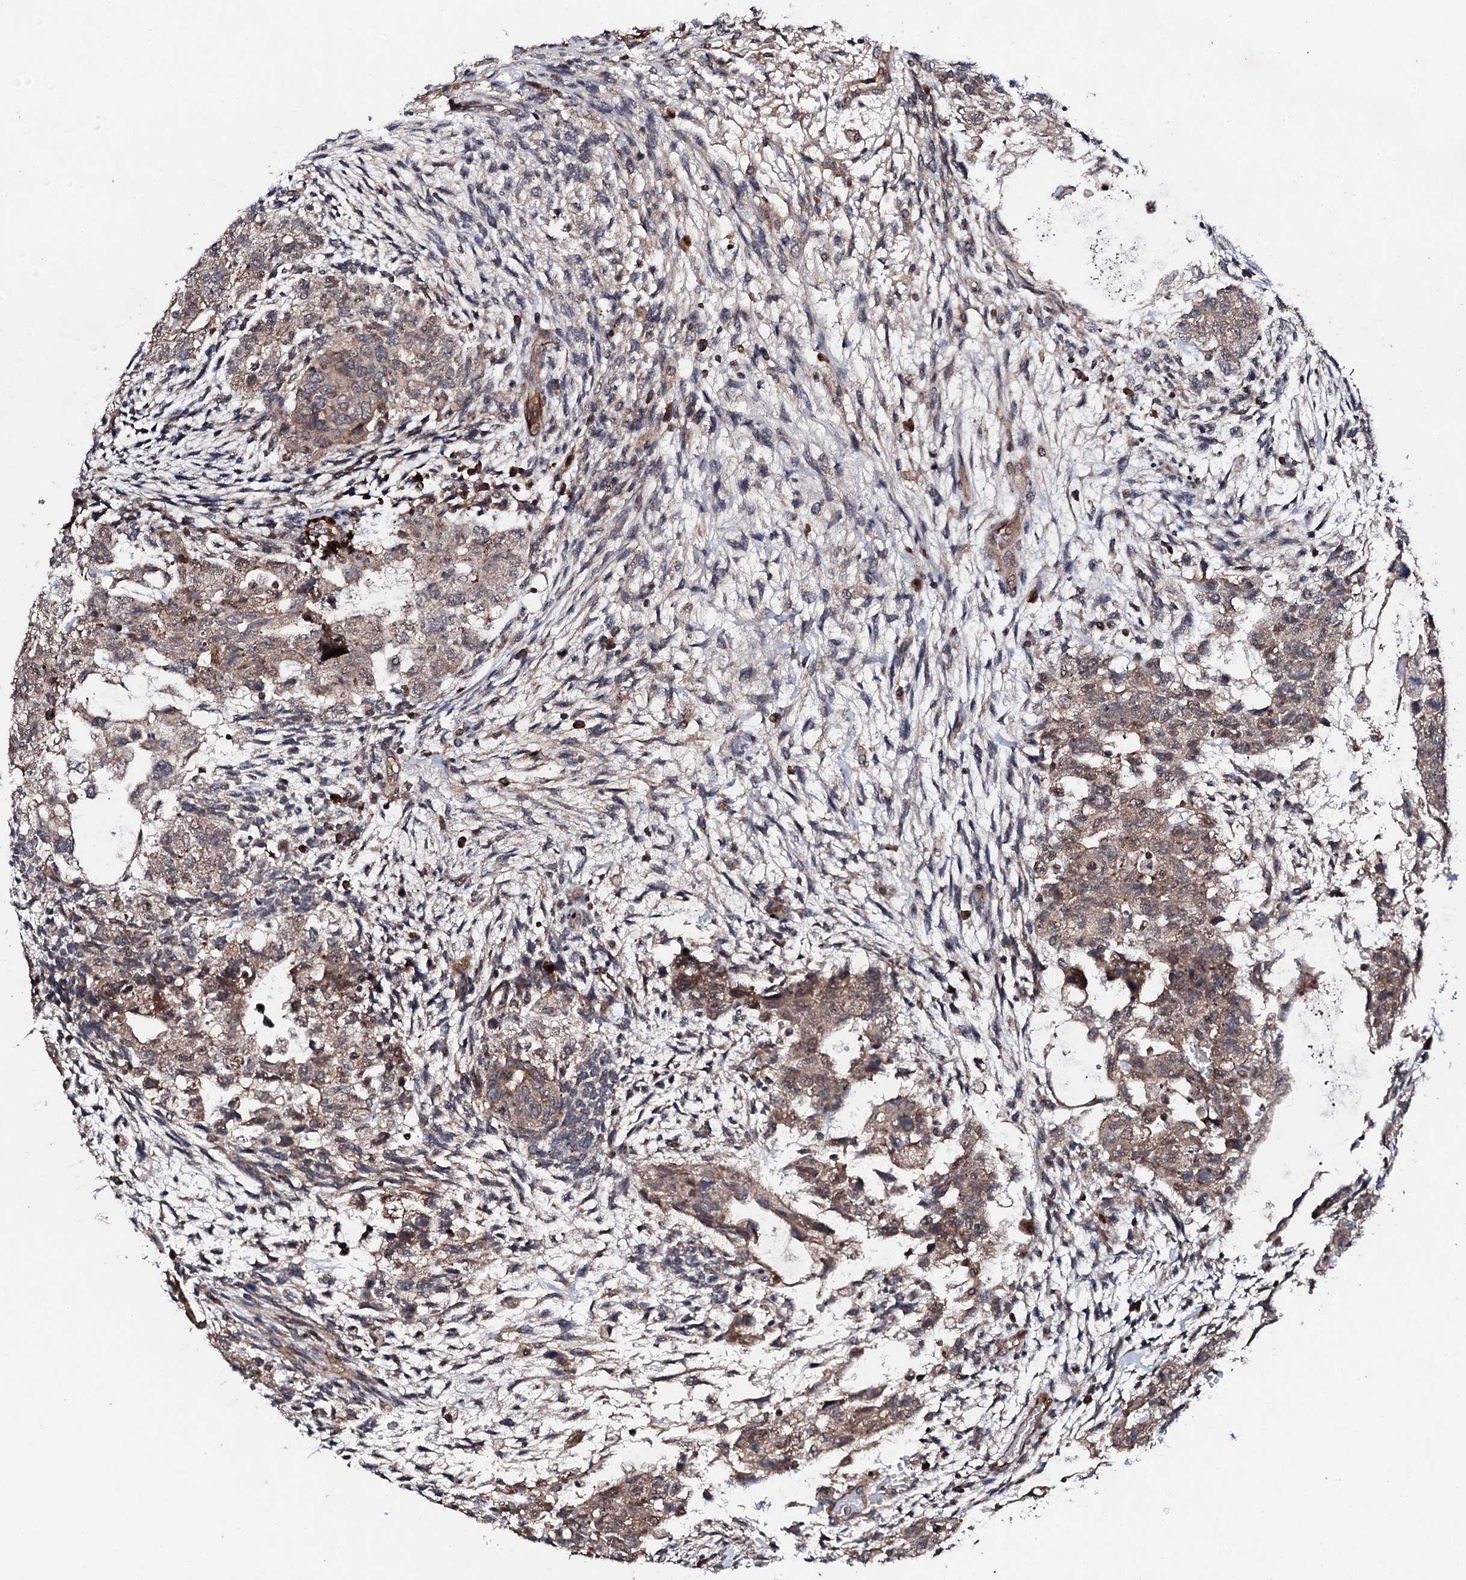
{"staining": {"intensity": "weak", "quantity": ">75%", "location": "cytoplasmic/membranous"}, "tissue": "testis cancer", "cell_type": "Tumor cells", "image_type": "cancer", "snomed": [{"axis": "morphology", "description": "Carcinoma, Embryonal, NOS"}, {"axis": "topography", "description": "Testis"}], "caption": "Human testis cancer stained with a protein marker displays weak staining in tumor cells.", "gene": "FAM111A", "patient": {"sex": "male", "age": 36}}